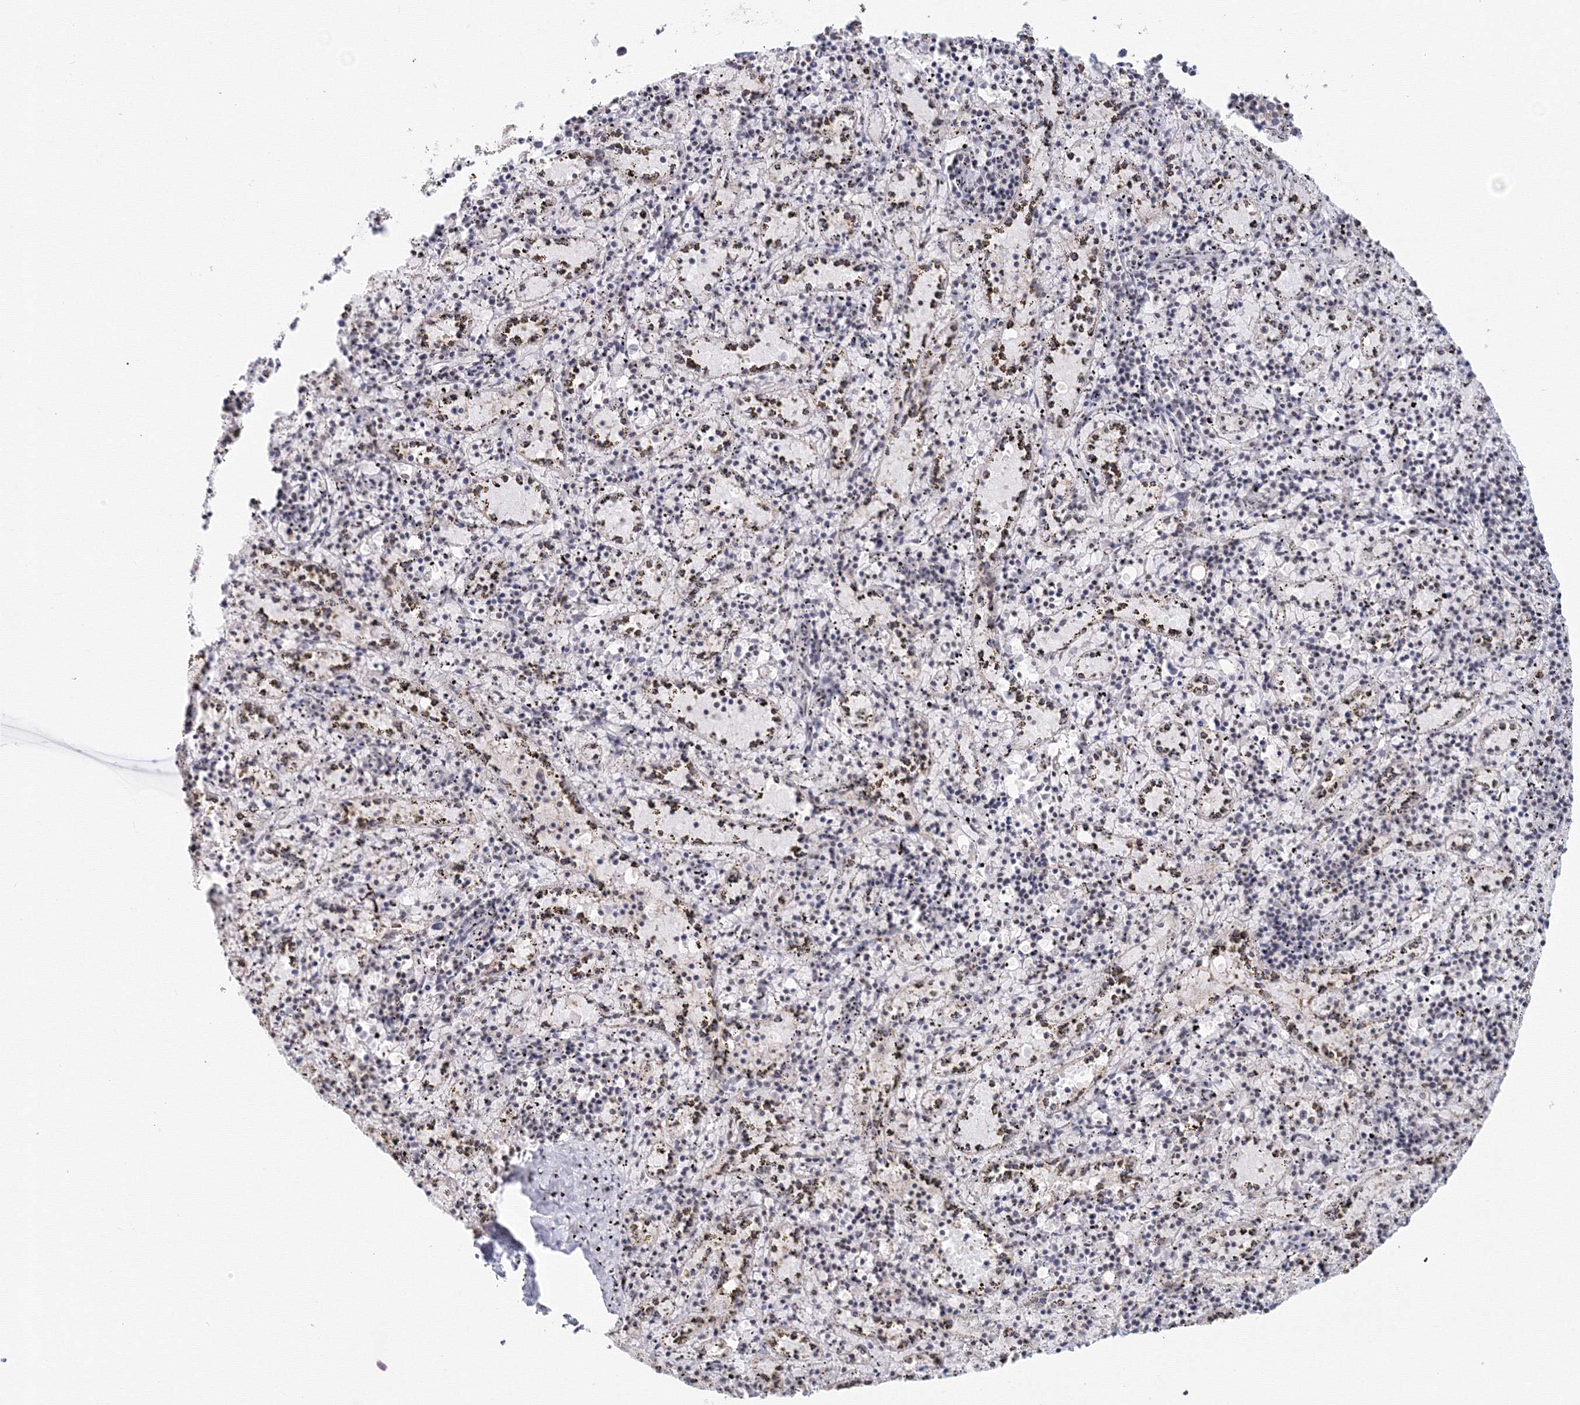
{"staining": {"intensity": "negative", "quantity": "none", "location": "none"}, "tissue": "spleen", "cell_type": "Cells in red pulp", "image_type": "normal", "snomed": [{"axis": "morphology", "description": "Normal tissue, NOS"}, {"axis": "topography", "description": "Spleen"}], "caption": "Micrograph shows no protein expression in cells in red pulp of benign spleen. Nuclei are stained in blue.", "gene": "SLC7A7", "patient": {"sex": "male", "age": 11}}